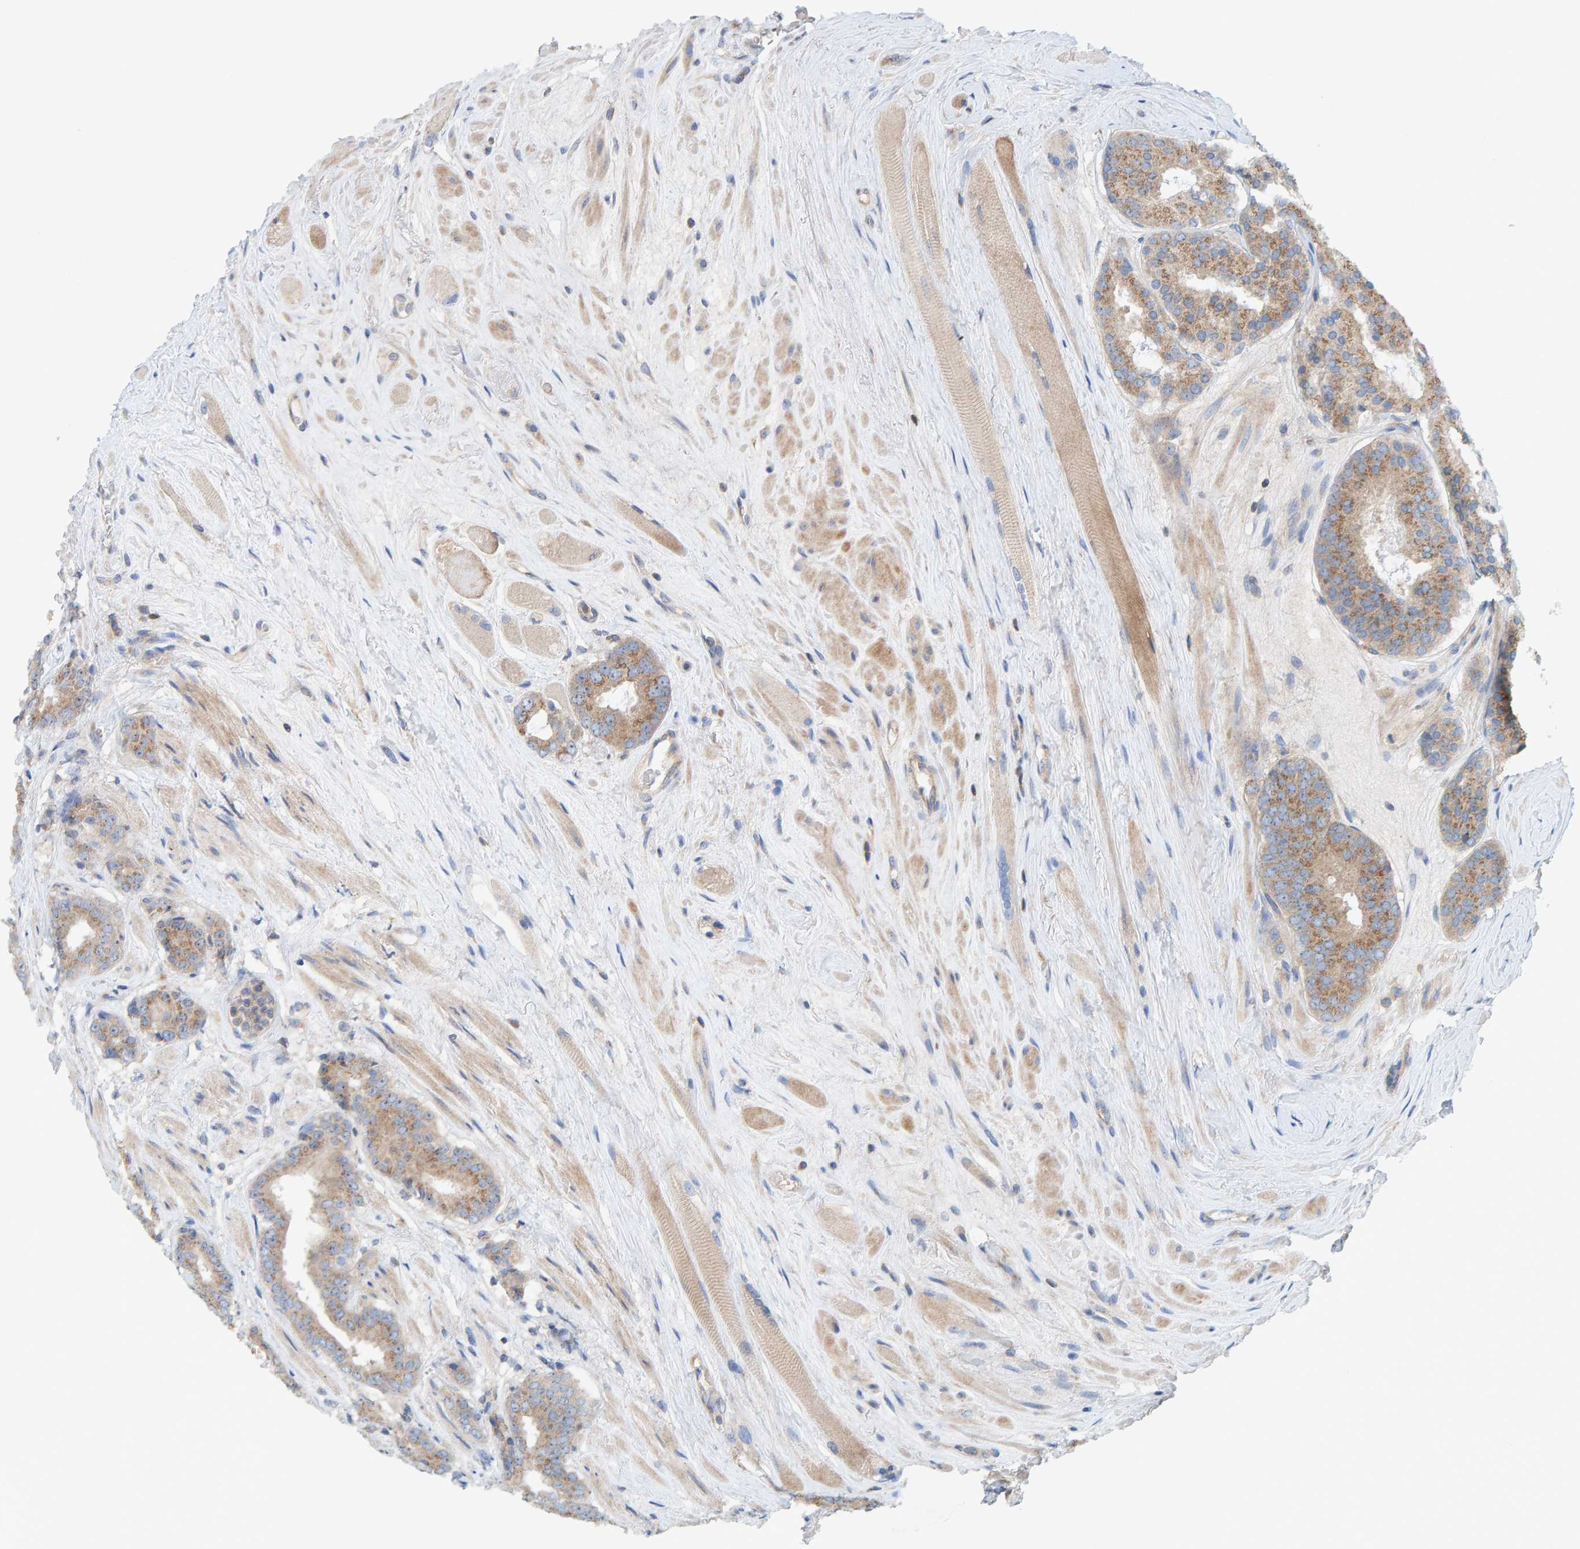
{"staining": {"intensity": "moderate", "quantity": ">75%", "location": "cytoplasmic/membranous"}, "tissue": "prostate cancer", "cell_type": "Tumor cells", "image_type": "cancer", "snomed": [{"axis": "morphology", "description": "Adenocarcinoma, Low grade"}, {"axis": "topography", "description": "Prostate"}], "caption": "Immunohistochemical staining of low-grade adenocarcinoma (prostate) demonstrates moderate cytoplasmic/membranous protein expression in about >75% of tumor cells.", "gene": "CCM2", "patient": {"sex": "male", "age": 69}}